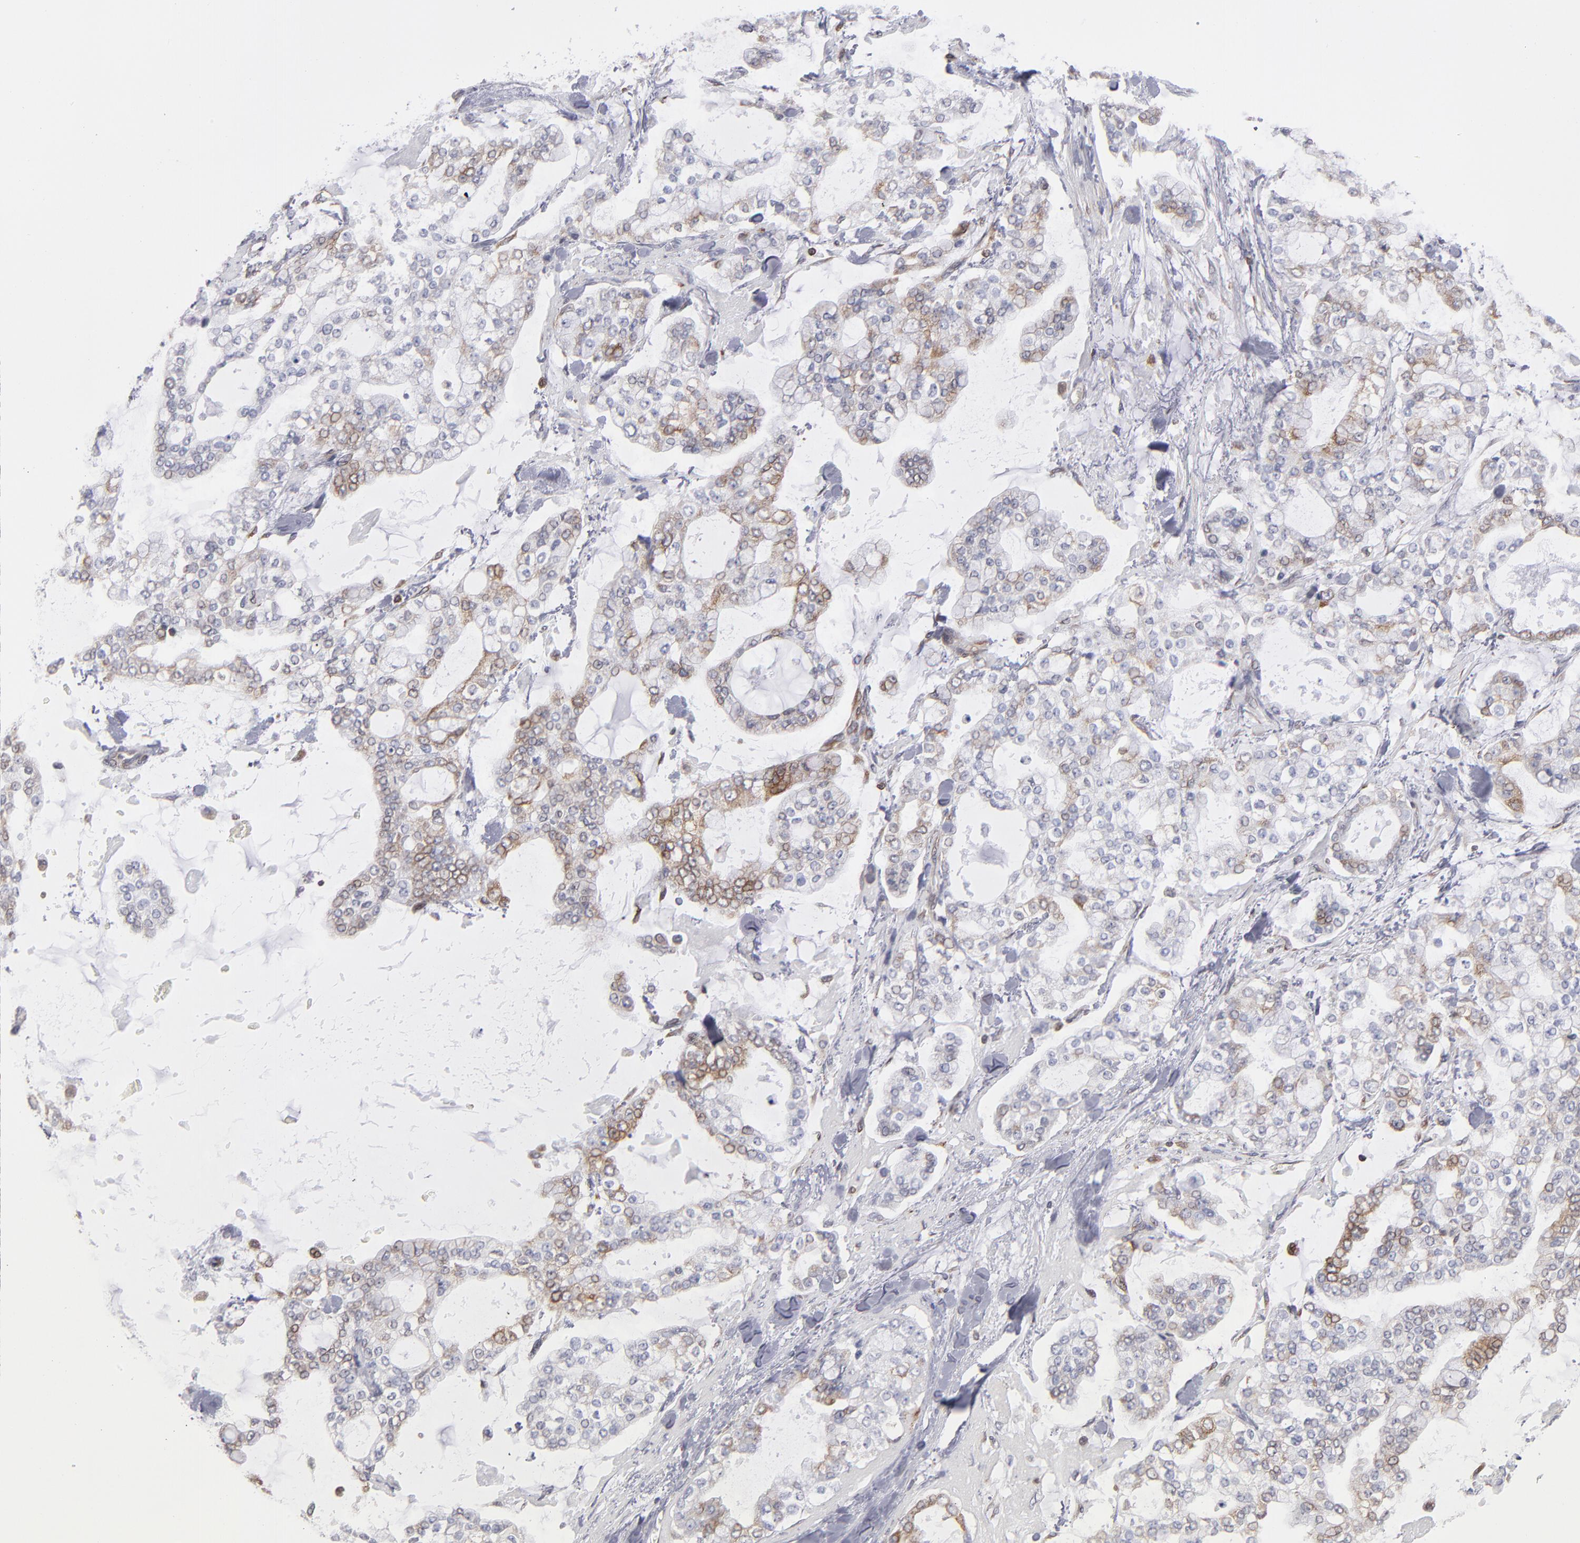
{"staining": {"intensity": "moderate", "quantity": "<25%", "location": "cytoplasmic/membranous"}, "tissue": "stomach cancer", "cell_type": "Tumor cells", "image_type": "cancer", "snomed": [{"axis": "morphology", "description": "Normal tissue, NOS"}, {"axis": "morphology", "description": "Adenocarcinoma, NOS"}, {"axis": "topography", "description": "Stomach, upper"}, {"axis": "topography", "description": "Stomach"}], "caption": "Immunohistochemical staining of human stomach cancer (adenocarcinoma) shows low levels of moderate cytoplasmic/membranous protein expression in about <25% of tumor cells. (DAB IHC with brightfield microscopy, high magnification).", "gene": "TMX1", "patient": {"sex": "male", "age": 76}}